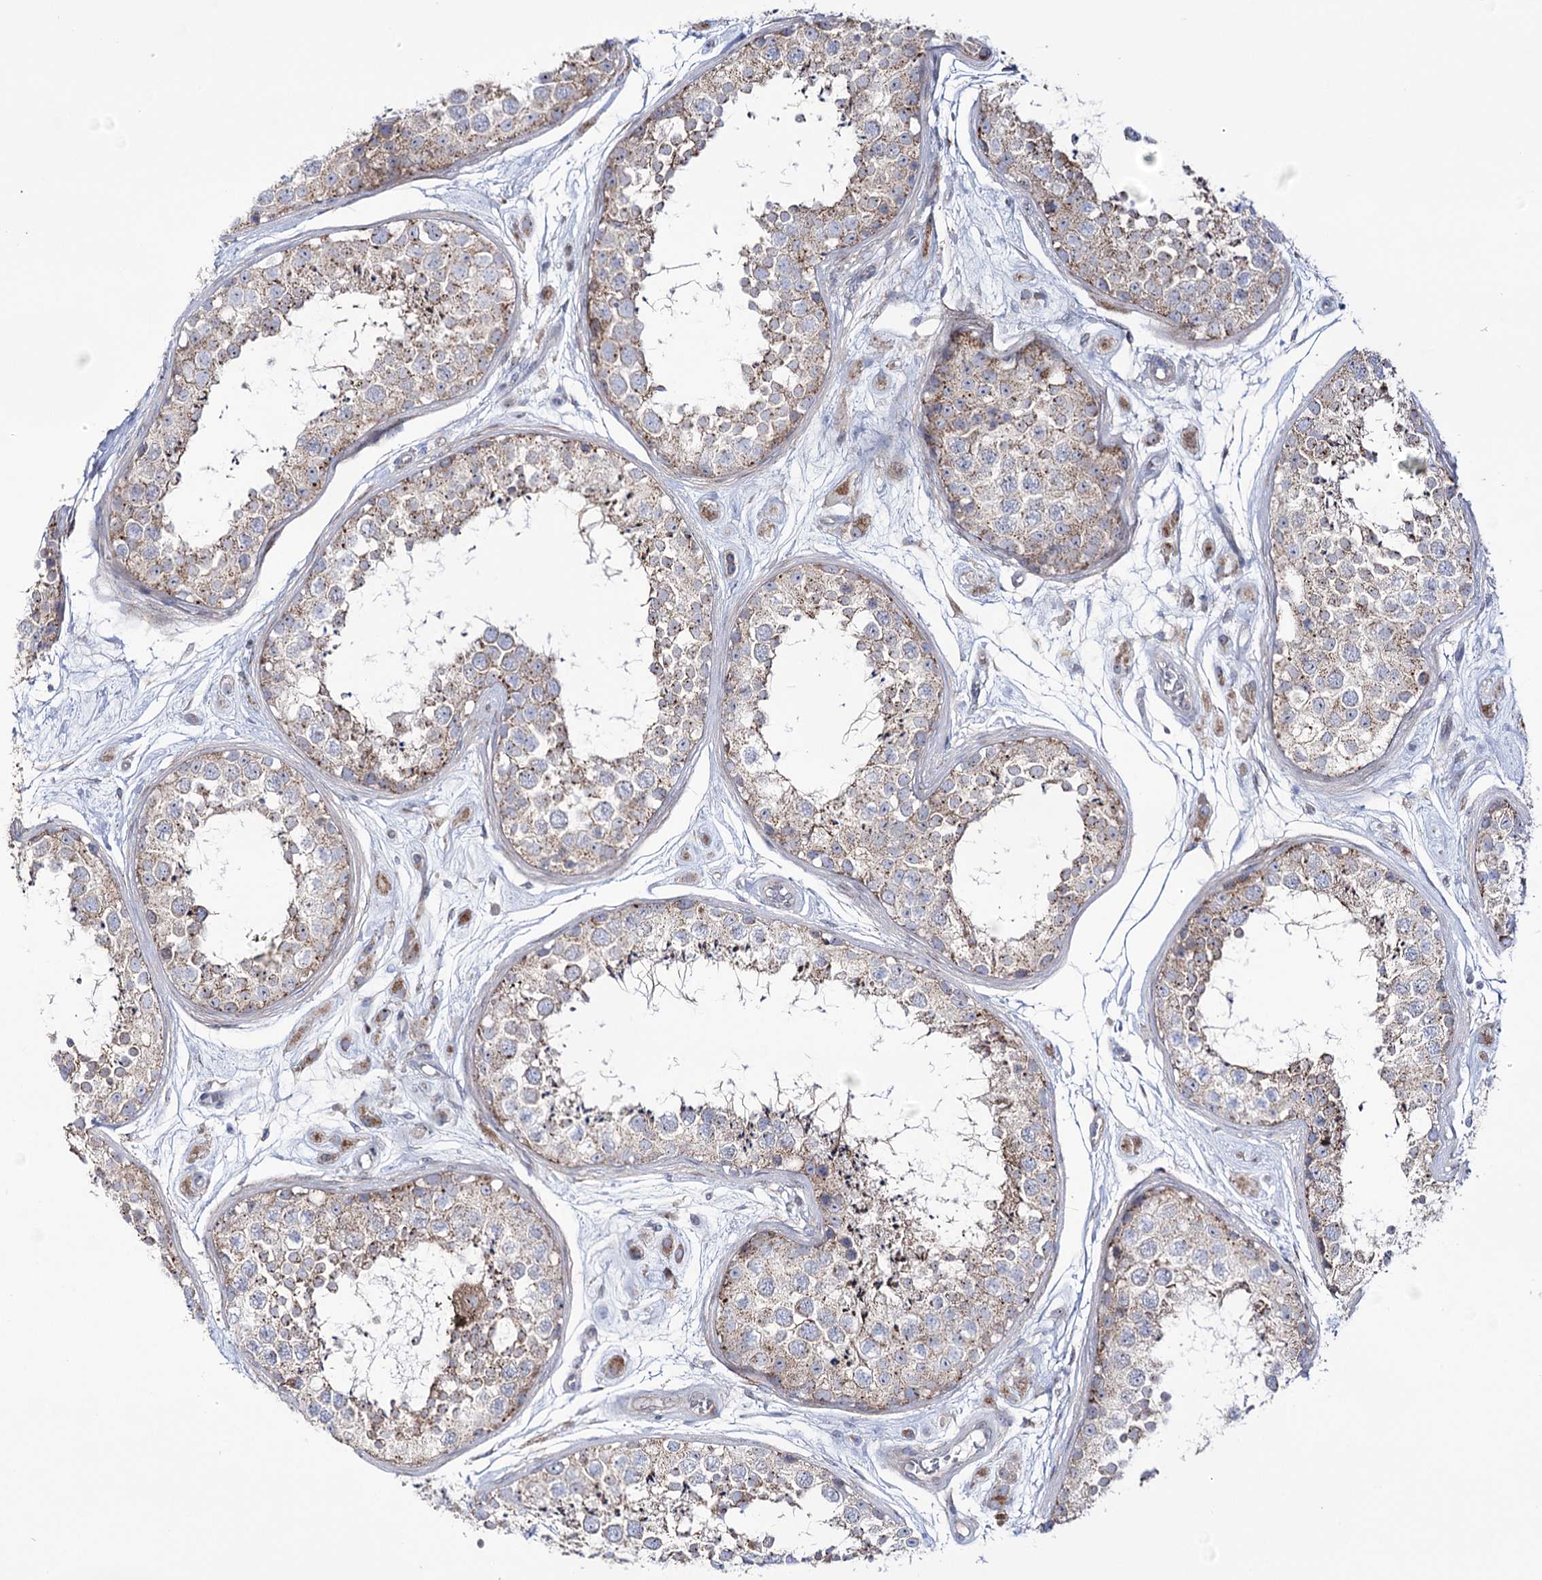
{"staining": {"intensity": "moderate", "quantity": "<25%", "location": "cytoplasmic/membranous"}, "tissue": "testis", "cell_type": "Cells in seminiferous ducts", "image_type": "normal", "snomed": [{"axis": "morphology", "description": "Normal tissue, NOS"}, {"axis": "topography", "description": "Testis"}], "caption": "This is an image of immunohistochemistry (IHC) staining of benign testis, which shows moderate positivity in the cytoplasmic/membranous of cells in seminiferous ducts.", "gene": "METTL5", "patient": {"sex": "male", "age": 25}}